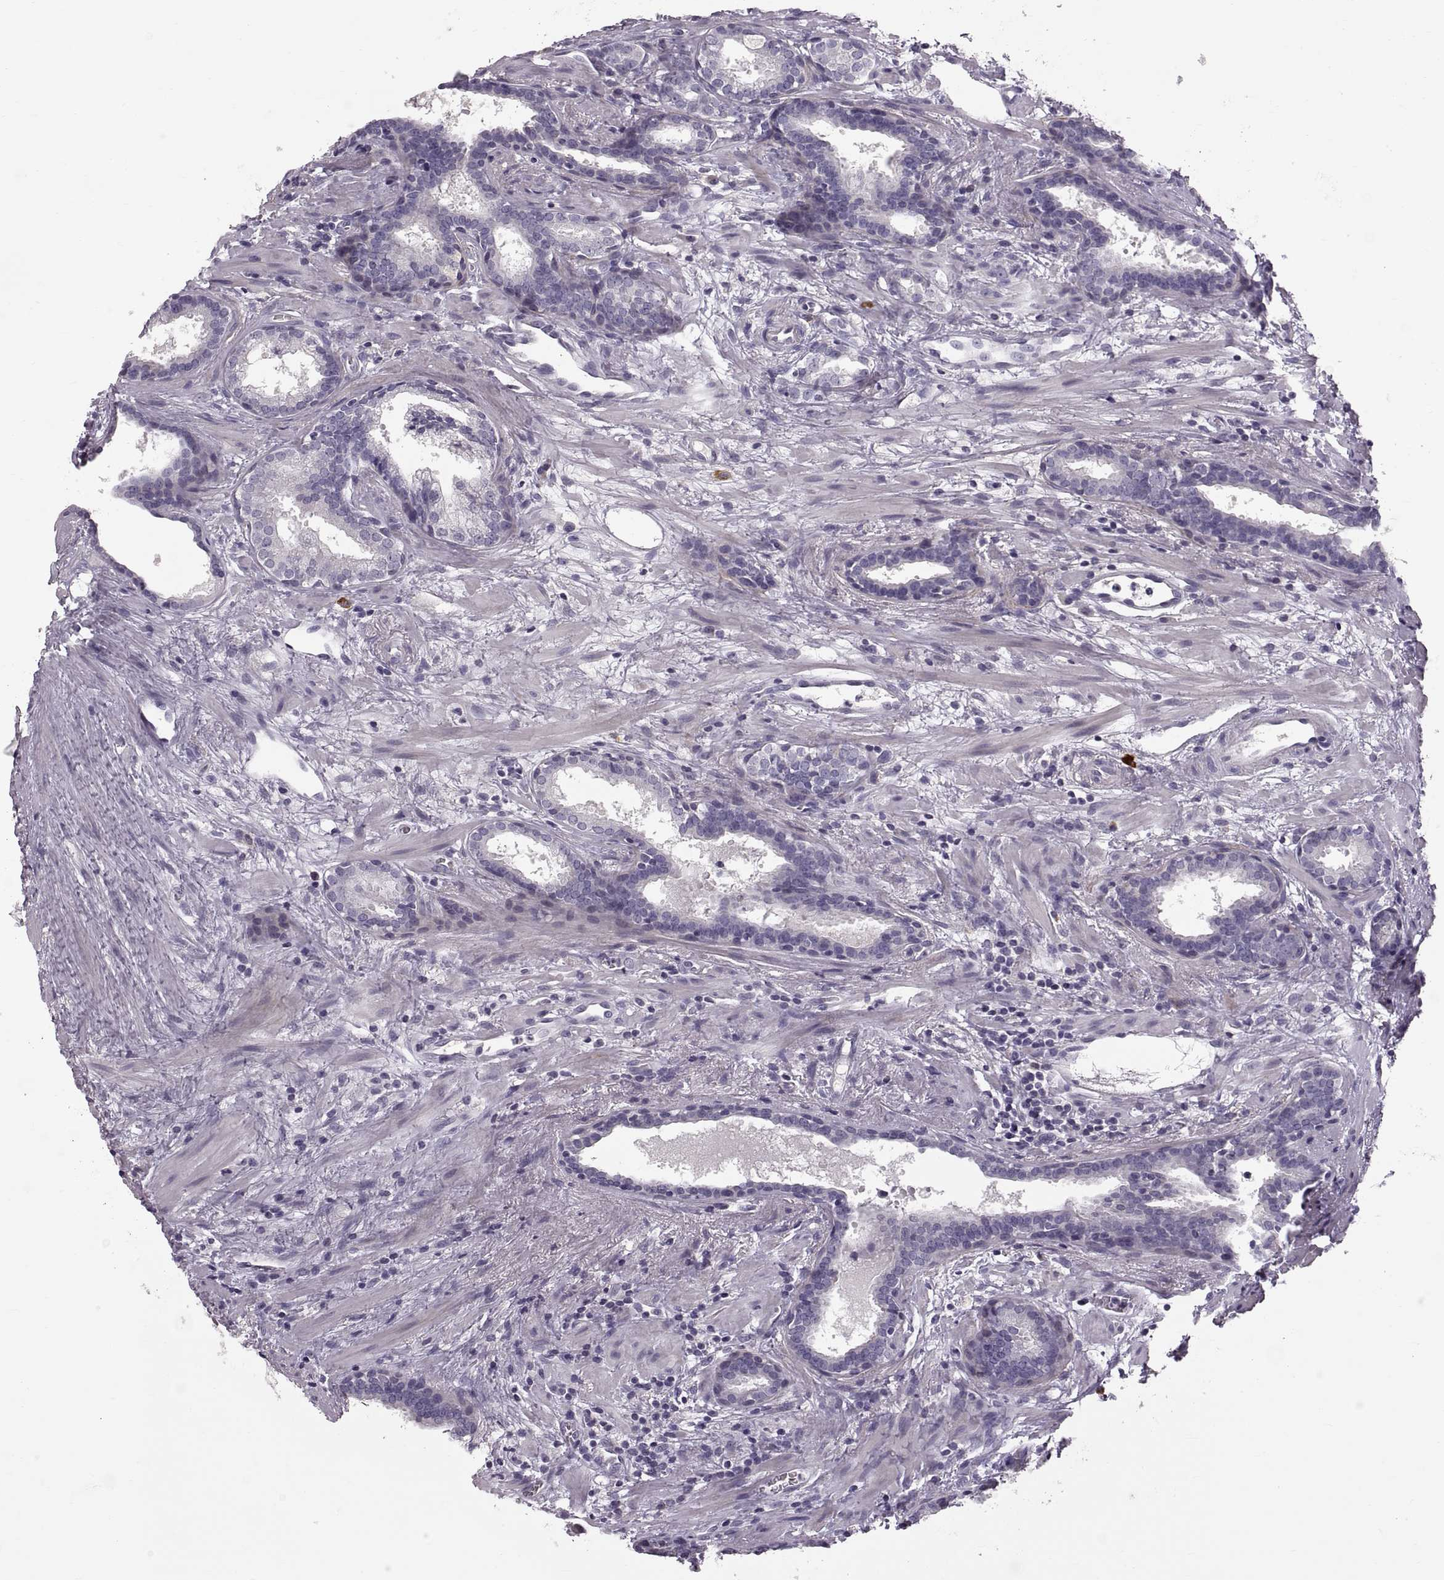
{"staining": {"intensity": "negative", "quantity": "none", "location": "none"}, "tissue": "prostate cancer", "cell_type": "Tumor cells", "image_type": "cancer", "snomed": [{"axis": "morphology", "description": "Adenocarcinoma, NOS"}, {"axis": "topography", "description": "Prostate"}], "caption": "Adenocarcinoma (prostate) was stained to show a protein in brown. There is no significant positivity in tumor cells. (DAB immunohistochemistry (IHC) with hematoxylin counter stain).", "gene": "WFDC8", "patient": {"sex": "male", "age": 66}}